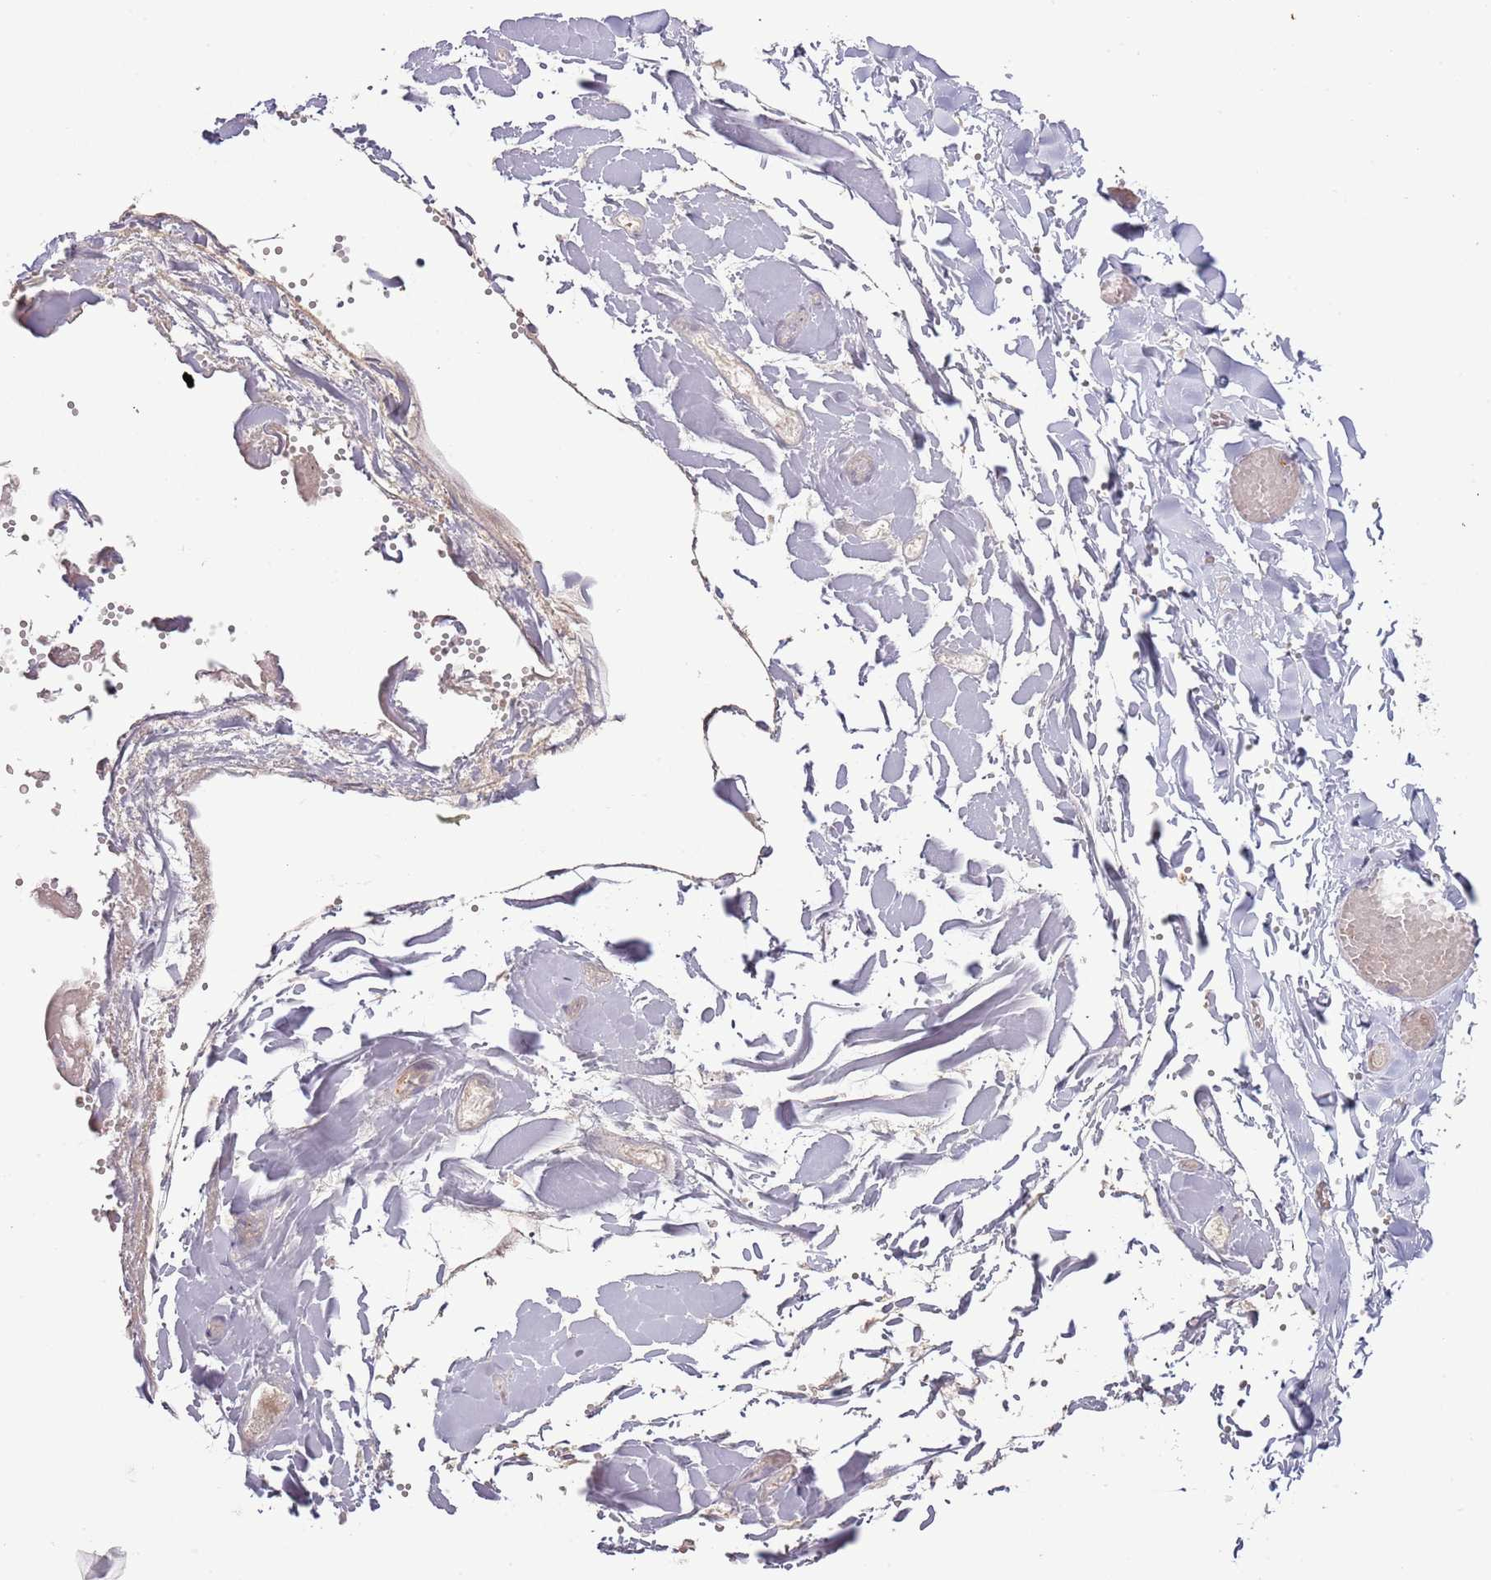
{"staining": {"intensity": "negative", "quantity": "none", "location": "none"}, "tissue": "adipose tissue", "cell_type": "Adipocytes", "image_type": "normal", "snomed": [{"axis": "morphology", "description": "Normal tissue, NOS"}, {"axis": "topography", "description": "Gallbladder"}, {"axis": "topography", "description": "Peripheral nerve tissue"}], "caption": "Immunohistochemistry (IHC) histopathology image of unremarkable adipose tissue stained for a protein (brown), which shows no staining in adipocytes.", "gene": "DTD2", "patient": {"sex": "male", "age": 38}}